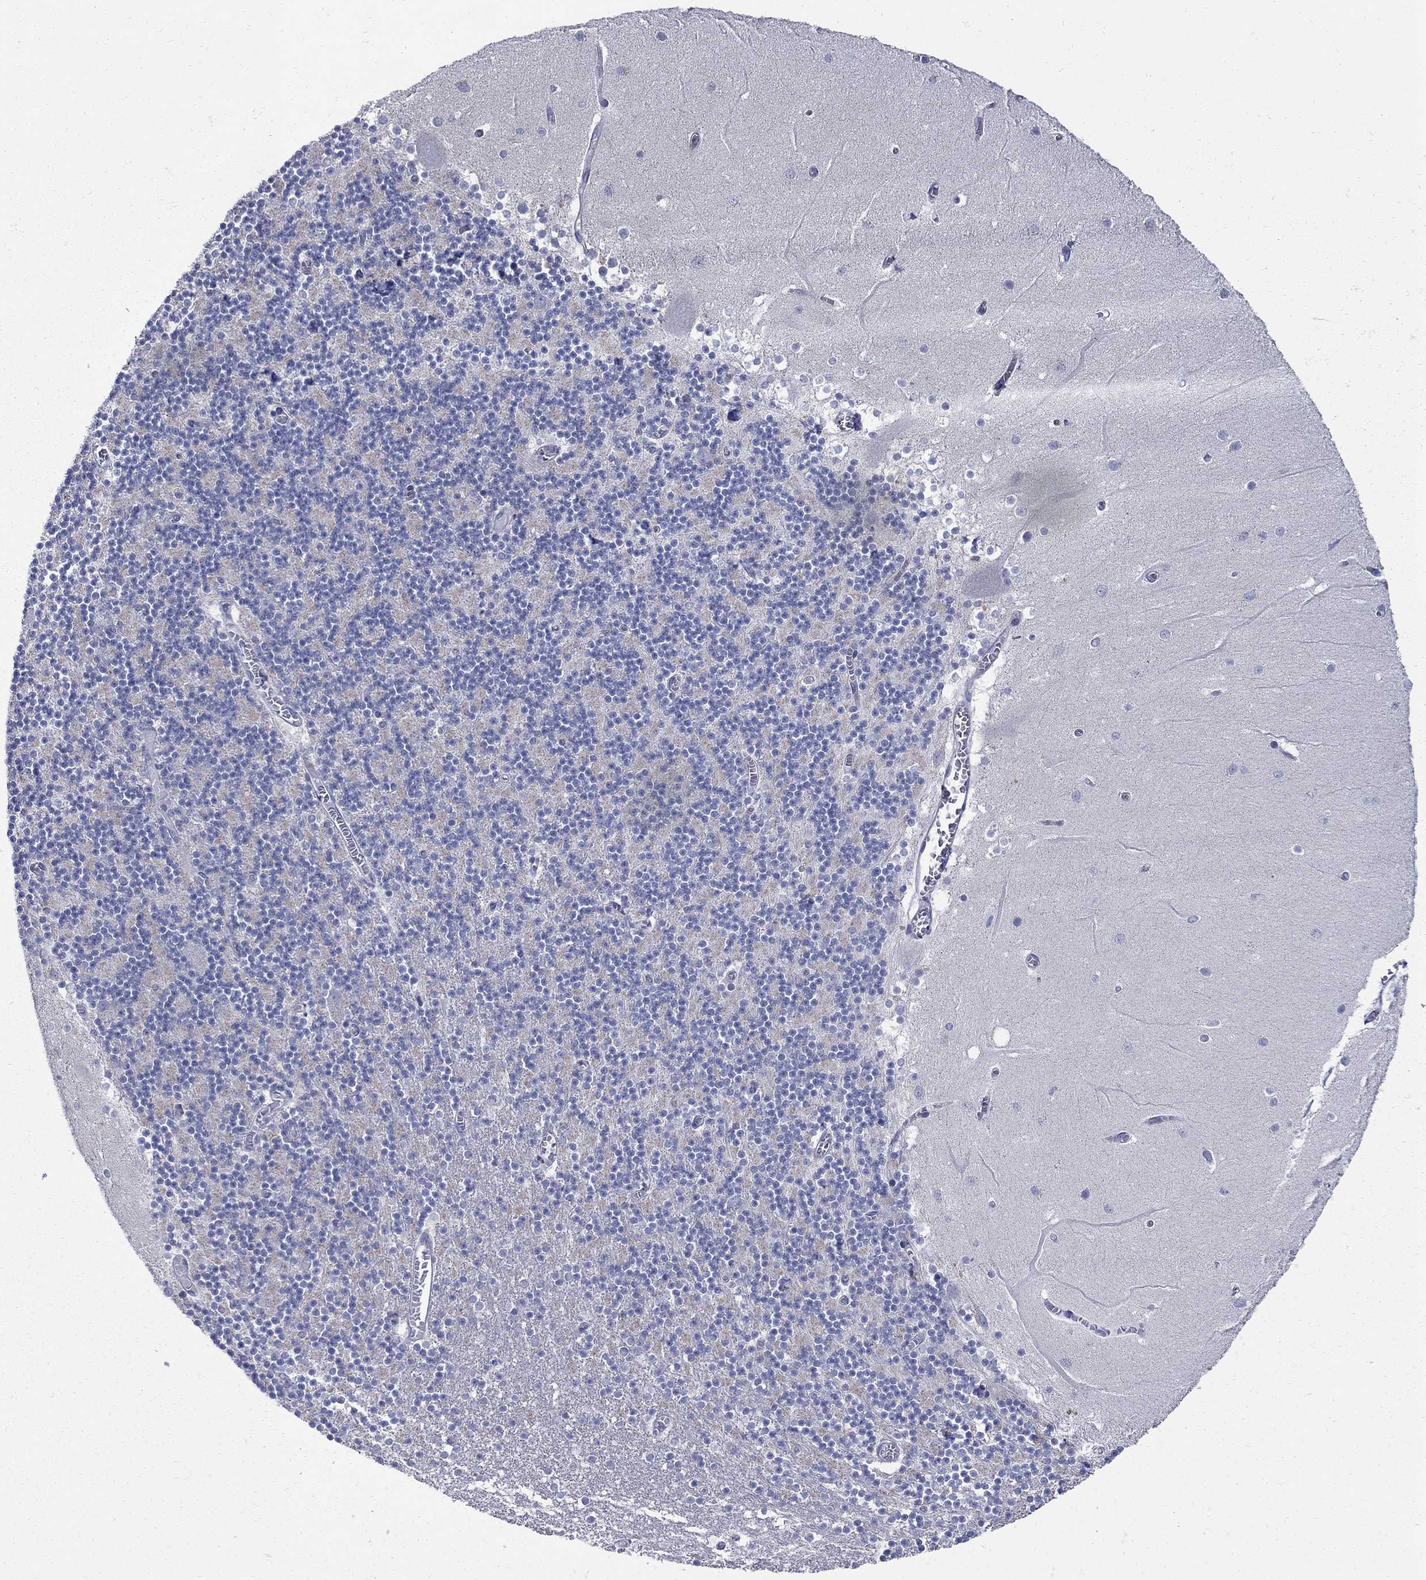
{"staining": {"intensity": "negative", "quantity": "none", "location": "none"}, "tissue": "cerebellum", "cell_type": "Cells in granular layer", "image_type": "normal", "snomed": [{"axis": "morphology", "description": "Normal tissue, NOS"}, {"axis": "topography", "description": "Cerebellum"}], "caption": "IHC image of normal human cerebellum stained for a protein (brown), which exhibits no positivity in cells in granular layer. (Stains: DAB (3,3'-diaminobenzidine) IHC with hematoxylin counter stain, Microscopy: brightfield microscopy at high magnification).", "gene": "PDZD3", "patient": {"sex": "female", "age": 28}}